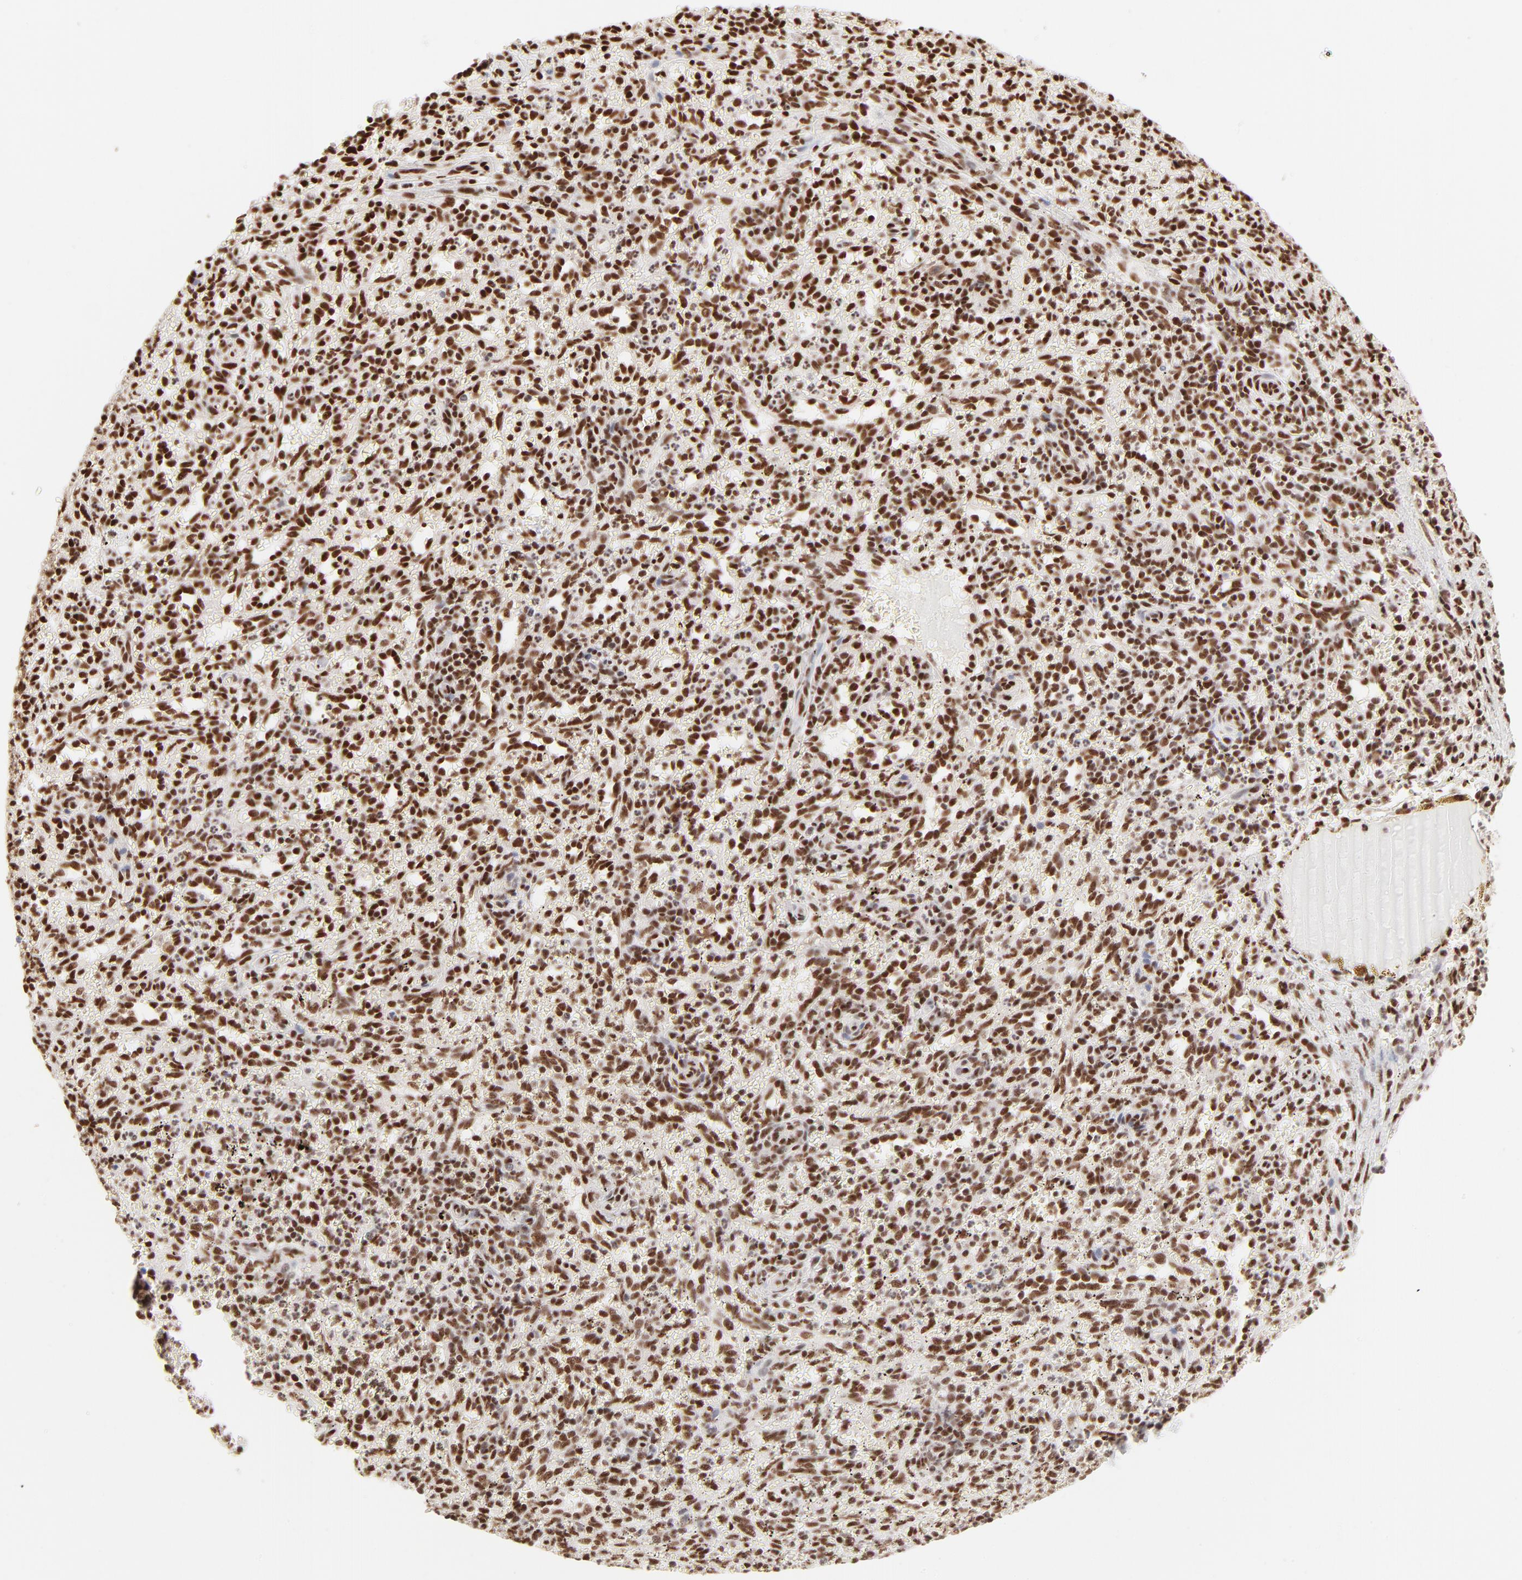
{"staining": {"intensity": "strong", "quantity": "25%-75%", "location": "nuclear"}, "tissue": "spleen", "cell_type": "Cells in red pulp", "image_type": "normal", "snomed": [{"axis": "morphology", "description": "Normal tissue, NOS"}, {"axis": "topography", "description": "Spleen"}], "caption": "Strong nuclear protein expression is present in about 25%-75% of cells in red pulp in spleen. The protein of interest is stained brown, and the nuclei are stained in blue (DAB (3,3'-diaminobenzidine) IHC with brightfield microscopy, high magnification).", "gene": "TARDBP", "patient": {"sex": "female", "age": 10}}